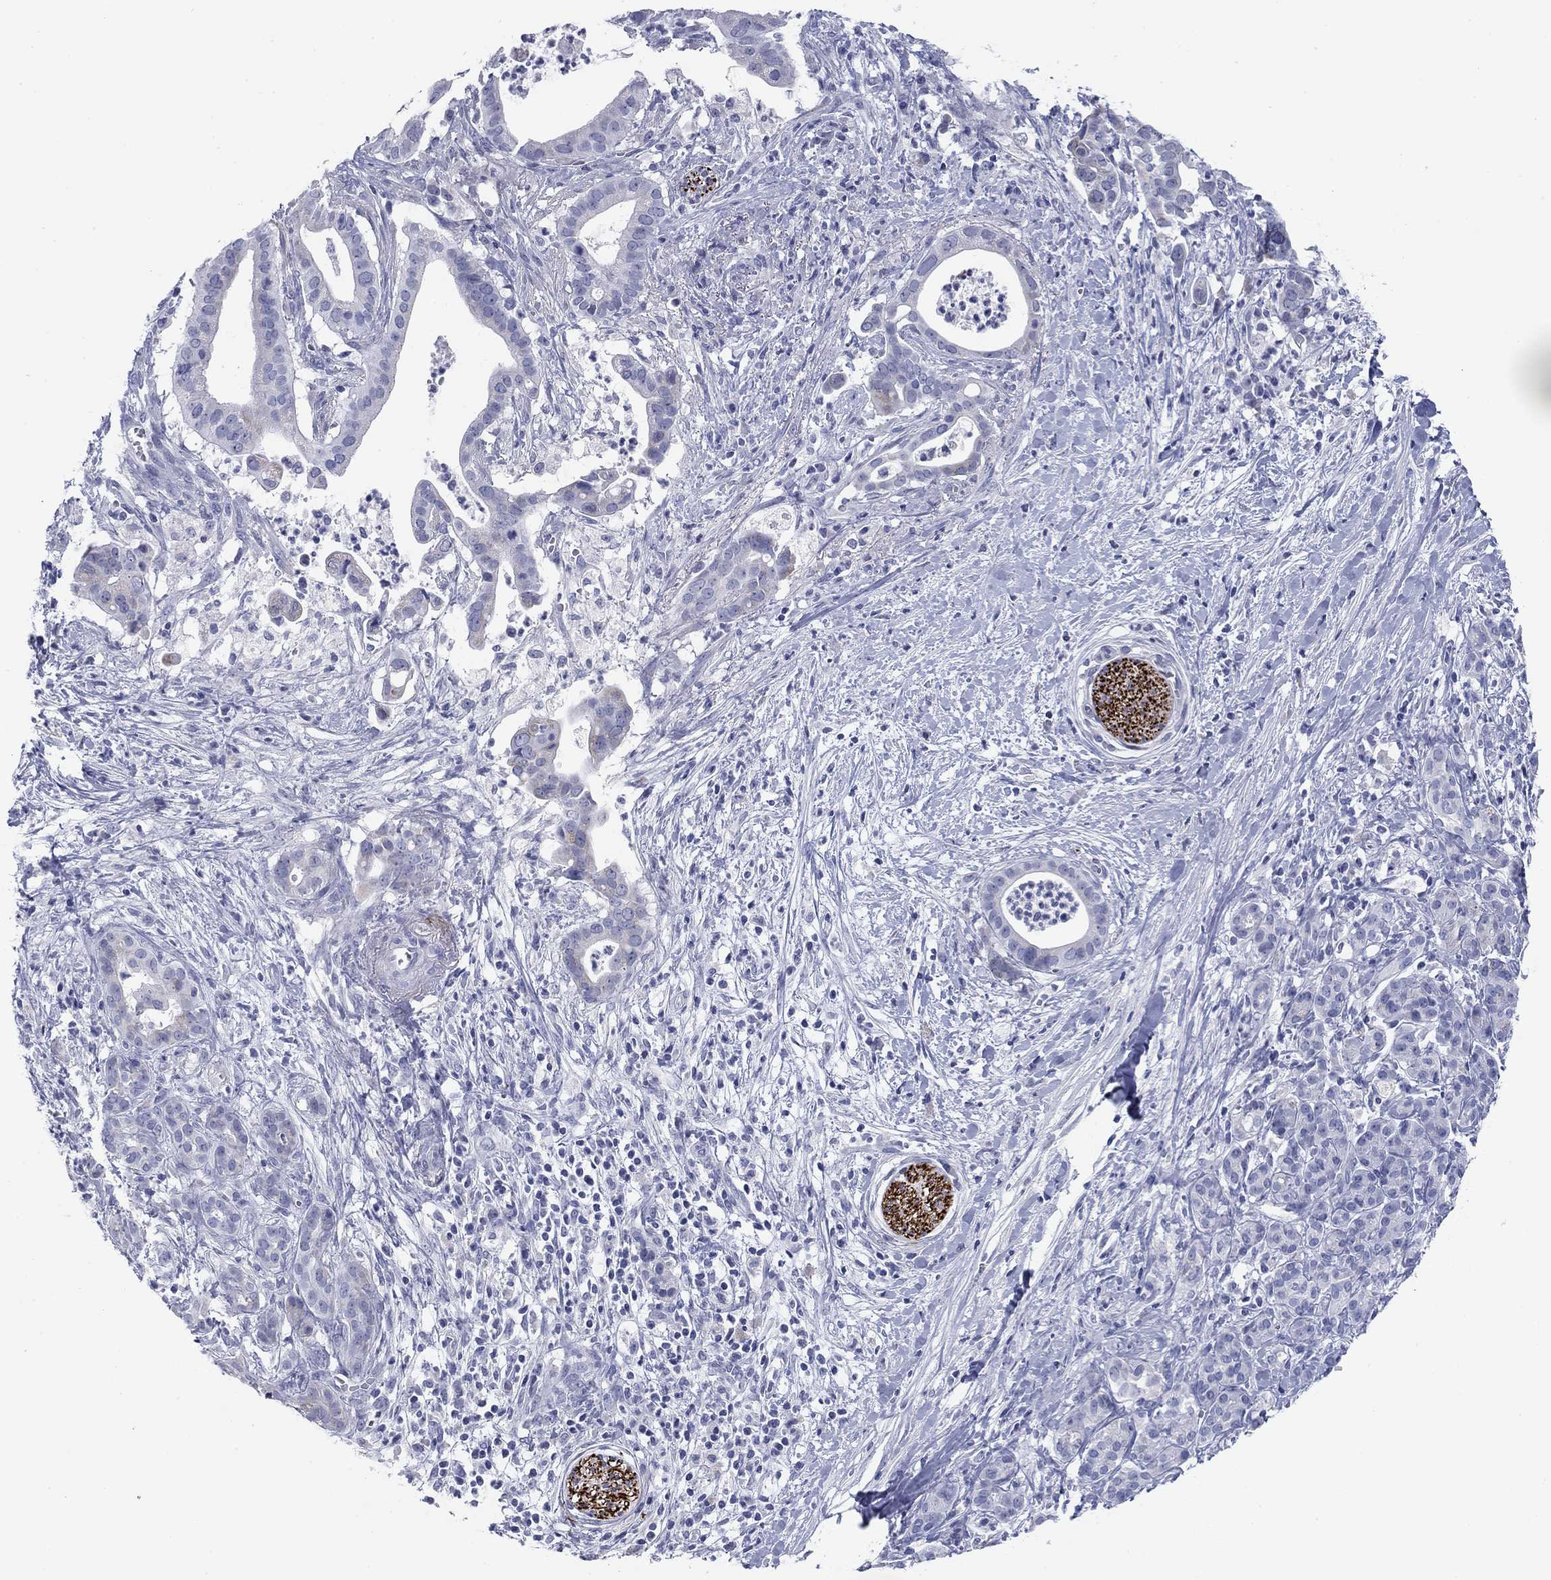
{"staining": {"intensity": "negative", "quantity": "none", "location": "none"}, "tissue": "pancreatic cancer", "cell_type": "Tumor cells", "image_type": "cancer", "snomed": [{"axis": "morphology", "description": "Adenocarcinoma, NOS"}, {"axis": "topography", "description": "Pancreas"}], "caption": "Micrograph shows no protein positivity in tumor cells of adenocarcinoma (pancreatic) tissue.", "gene": "PRPH", "patient": {"sex": "male", "age": 61}}